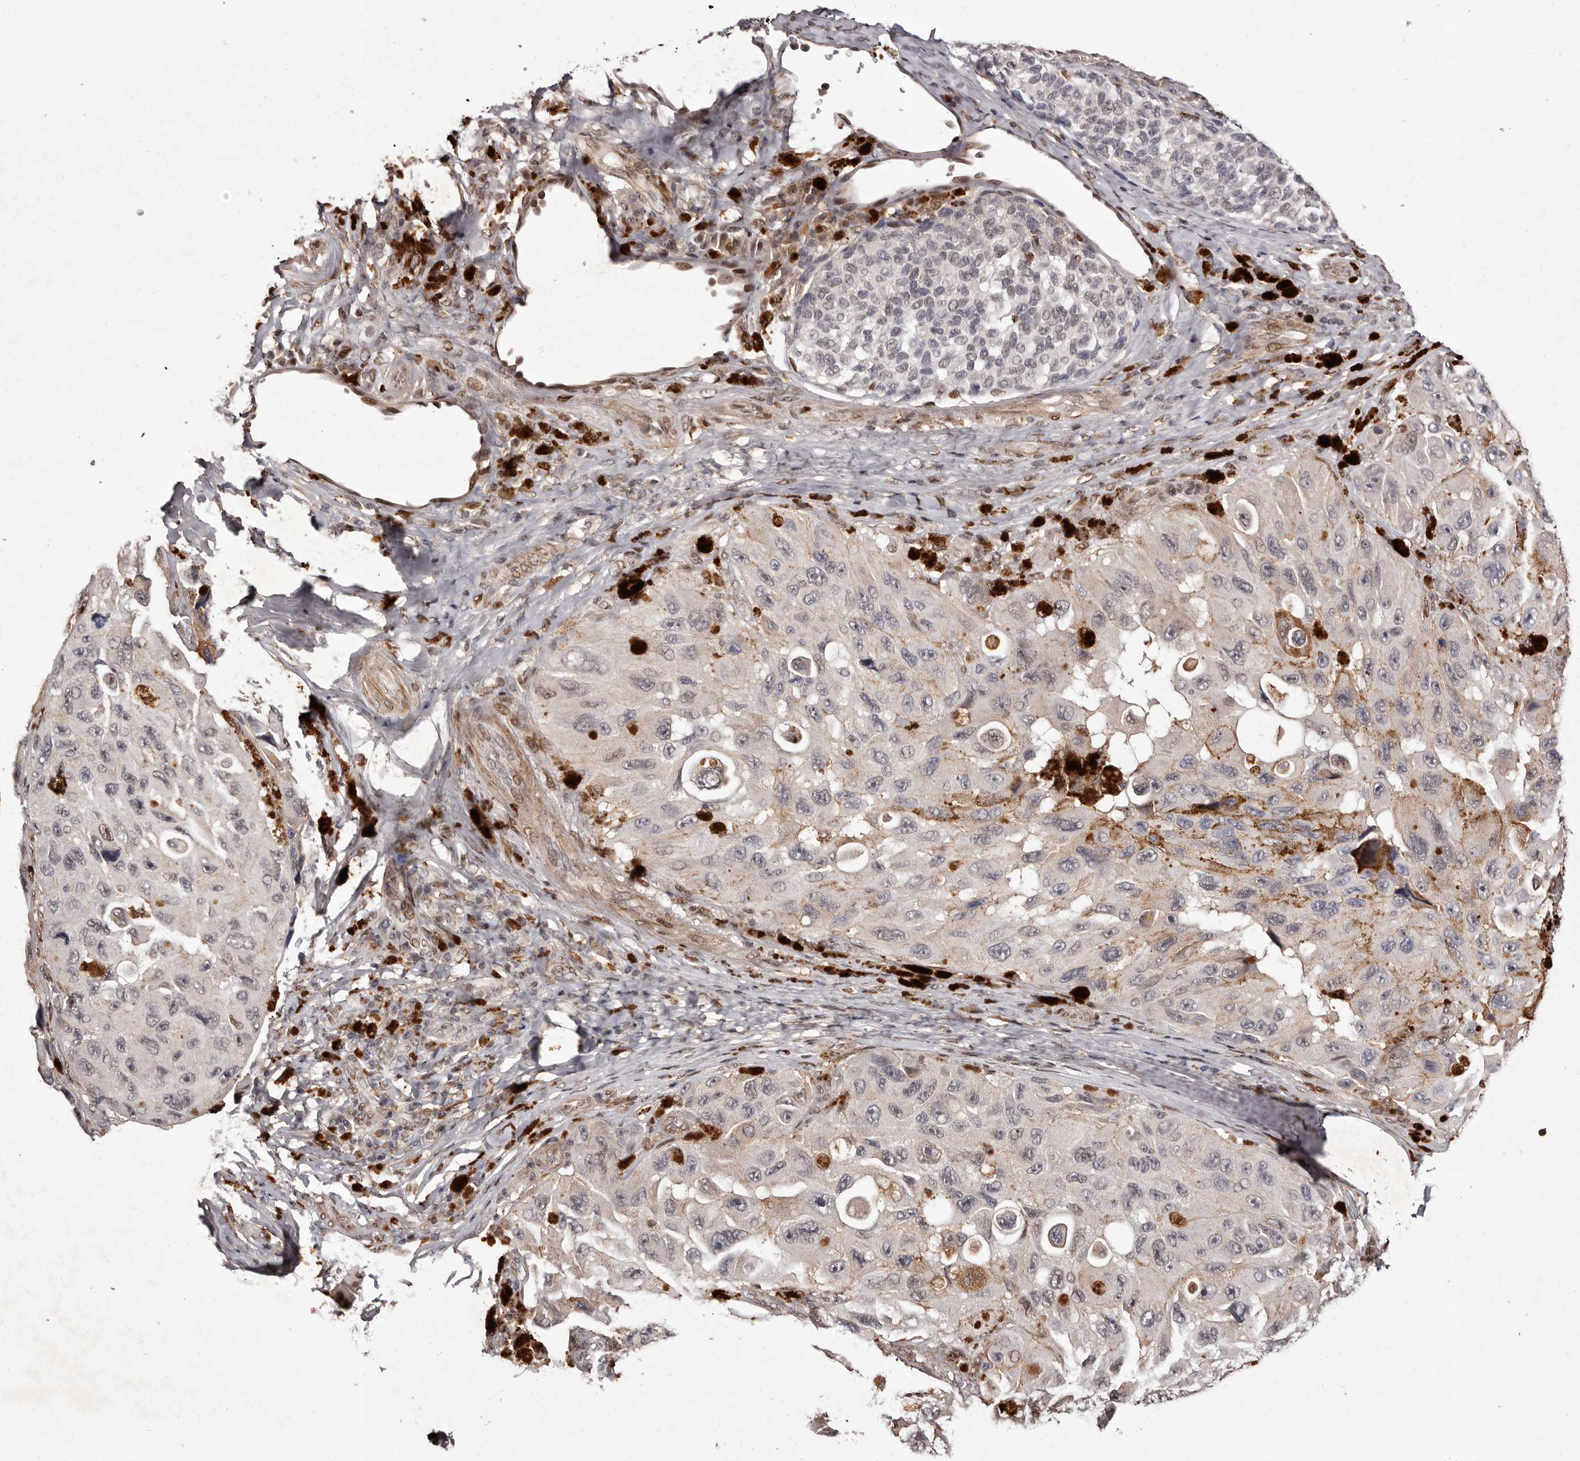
{"staining": {"intensity": "negative", "quantity": "none", "location": "none"}, "tissue": "melanoma", "cell_type": "Tumor cells", "image_type": "cancer", "snomed": [{"axis": "morphology", "description": "Malignant melanoma, NOS"}, {"axis": "topography", "description": "Skin"}], "caption": "A photomicrograph of melanoma stained for a protein exhibits no brown staining in tumor cells.", "gene": "FBXO5", "patient": {"sex": "female", "age": 73}}